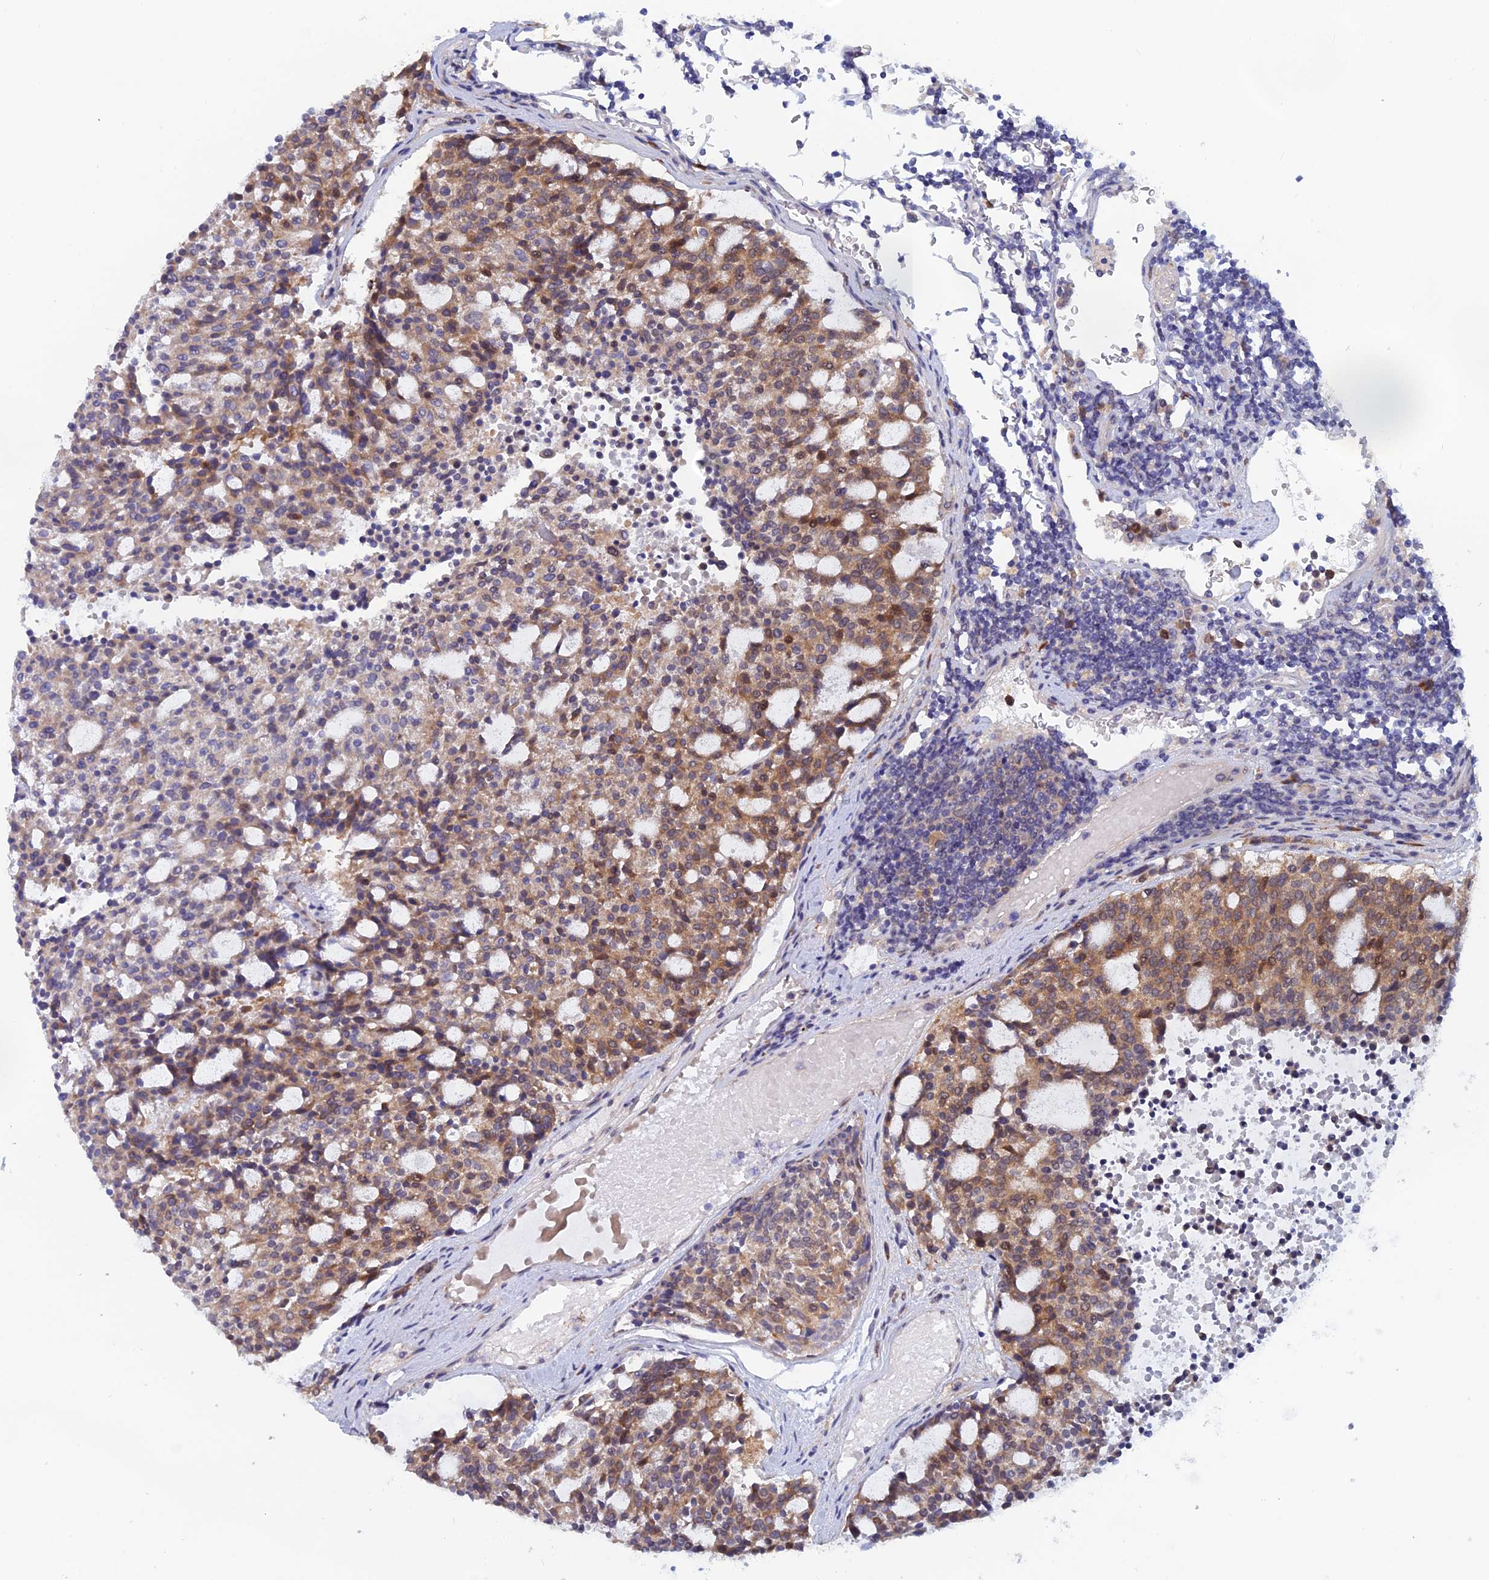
{"staining": {"intensity": "moderate", "quantity": ">75%", "location": "cytoplasmic/membranous"}, "tissue": "carcinoid", "cell_type": "Tumor cells", "image_type": "cancer", "snomed": [{"axis": "morphology", "description": "Carcinoid, malignant, NOS"}, {"axis": "topography", "description": "Pancreas"}], "caption": "Carcinoid (malignant) was stained to show a protein in brown. There is medium levels of moderate cytoplasmic/membranous positivity in about >75% of tumor cells.", "gene": "SRA1", "patient": {"sex": "female", "age": 54}}